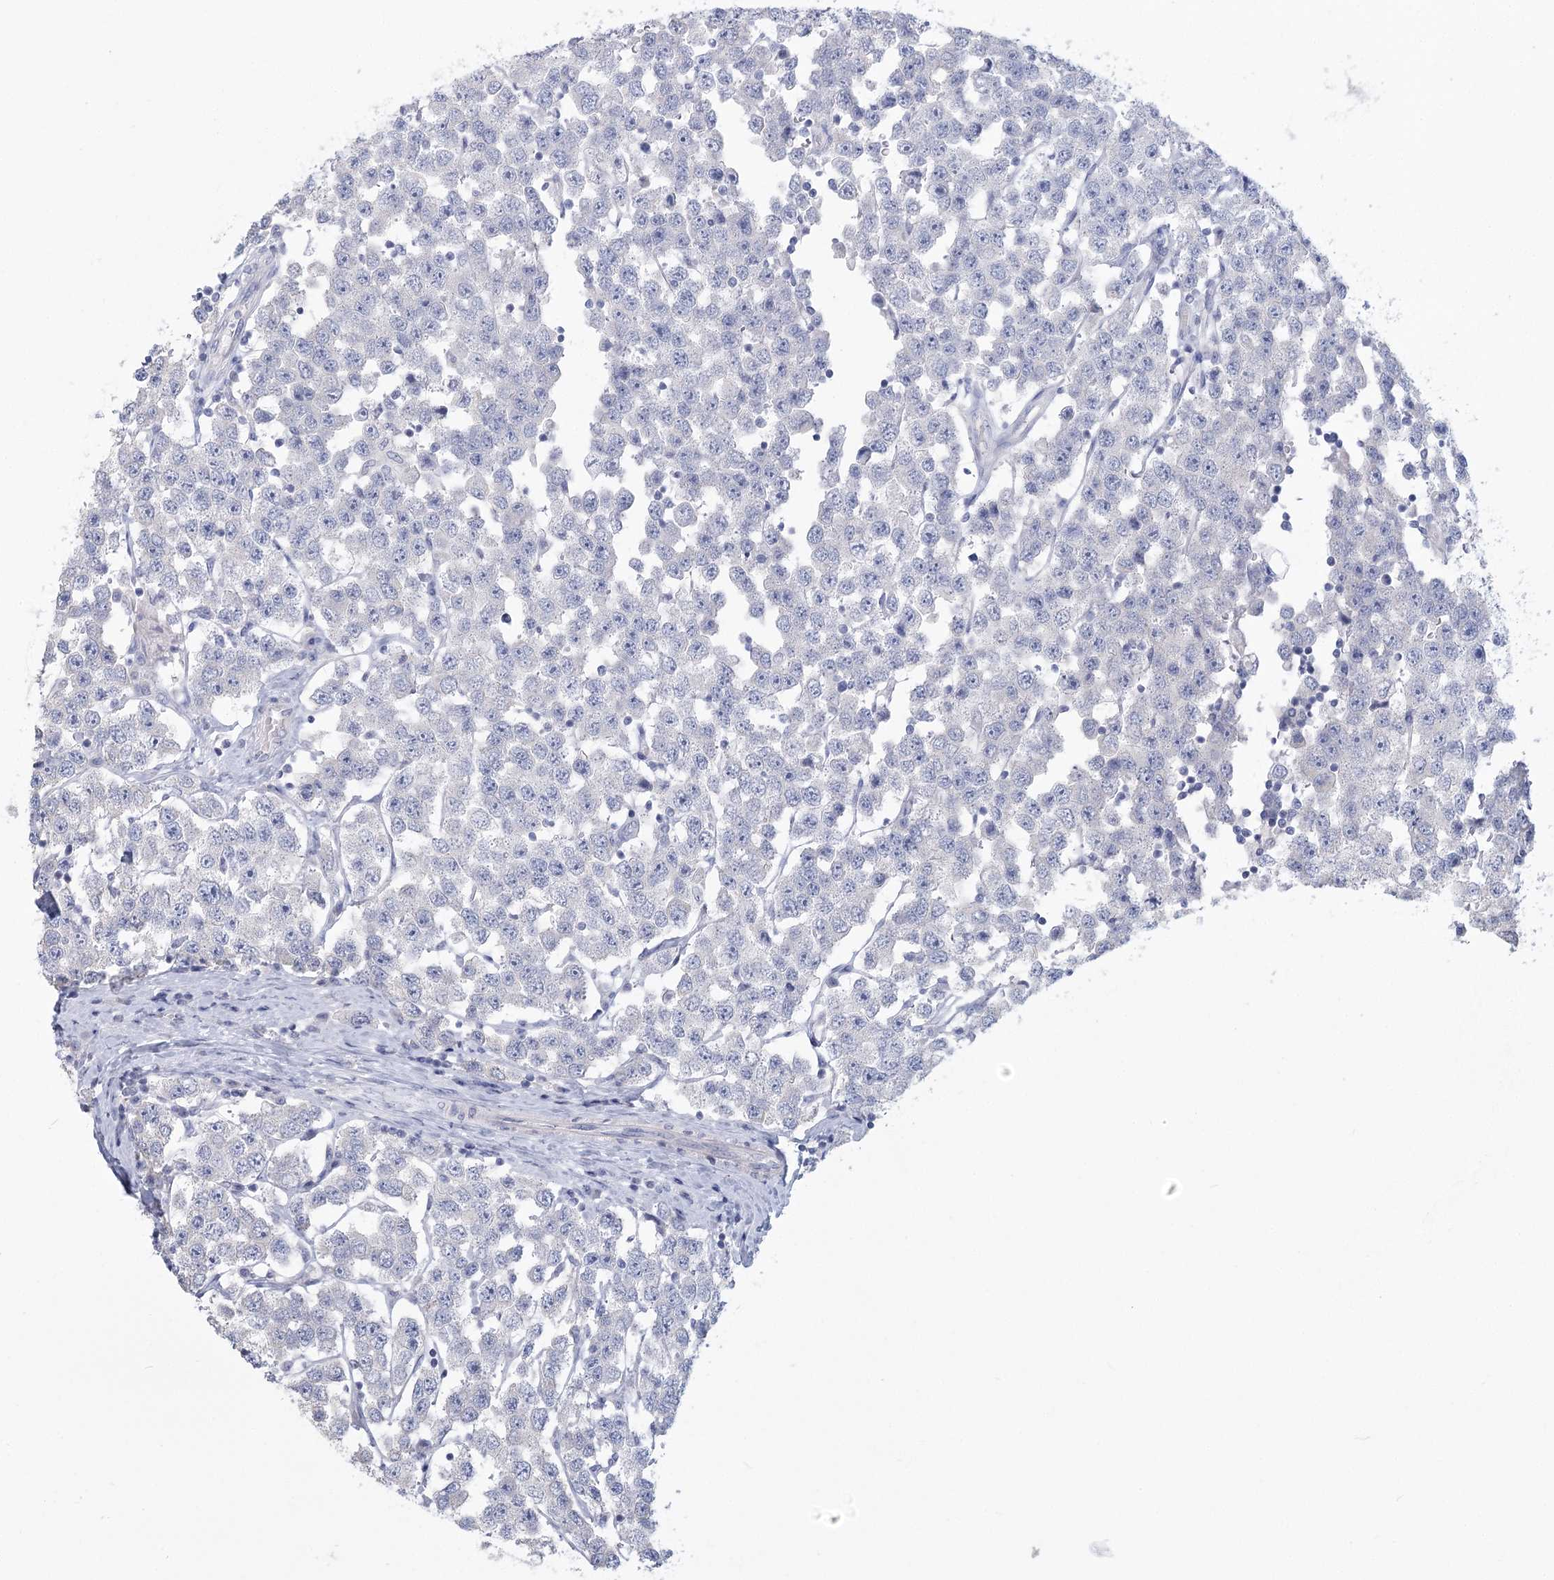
{"staining": {"intensity": "negative", "quantity": "none", "location": "none"}, "tissue": "testis cancer", "cell_type": "Tumor cells", "image_type": "cancer", "snomed": [{"axis": "morphology", "description": "Seminoma, NOS"}, {"axis": "topography", "description": "Testis"}], "caption": "DAB immunohistochemical staining of human seminoma (testis) exhibits no significant positivity in tumor cells. Brightfield microscopy of IHC stained with DAB (3,3'-diaminobenzidine) (brown) and hematoxylin (blue), captured at high magnification.", "gene": "CNTLN", "patient": {"sex": "male", "age": 28}}